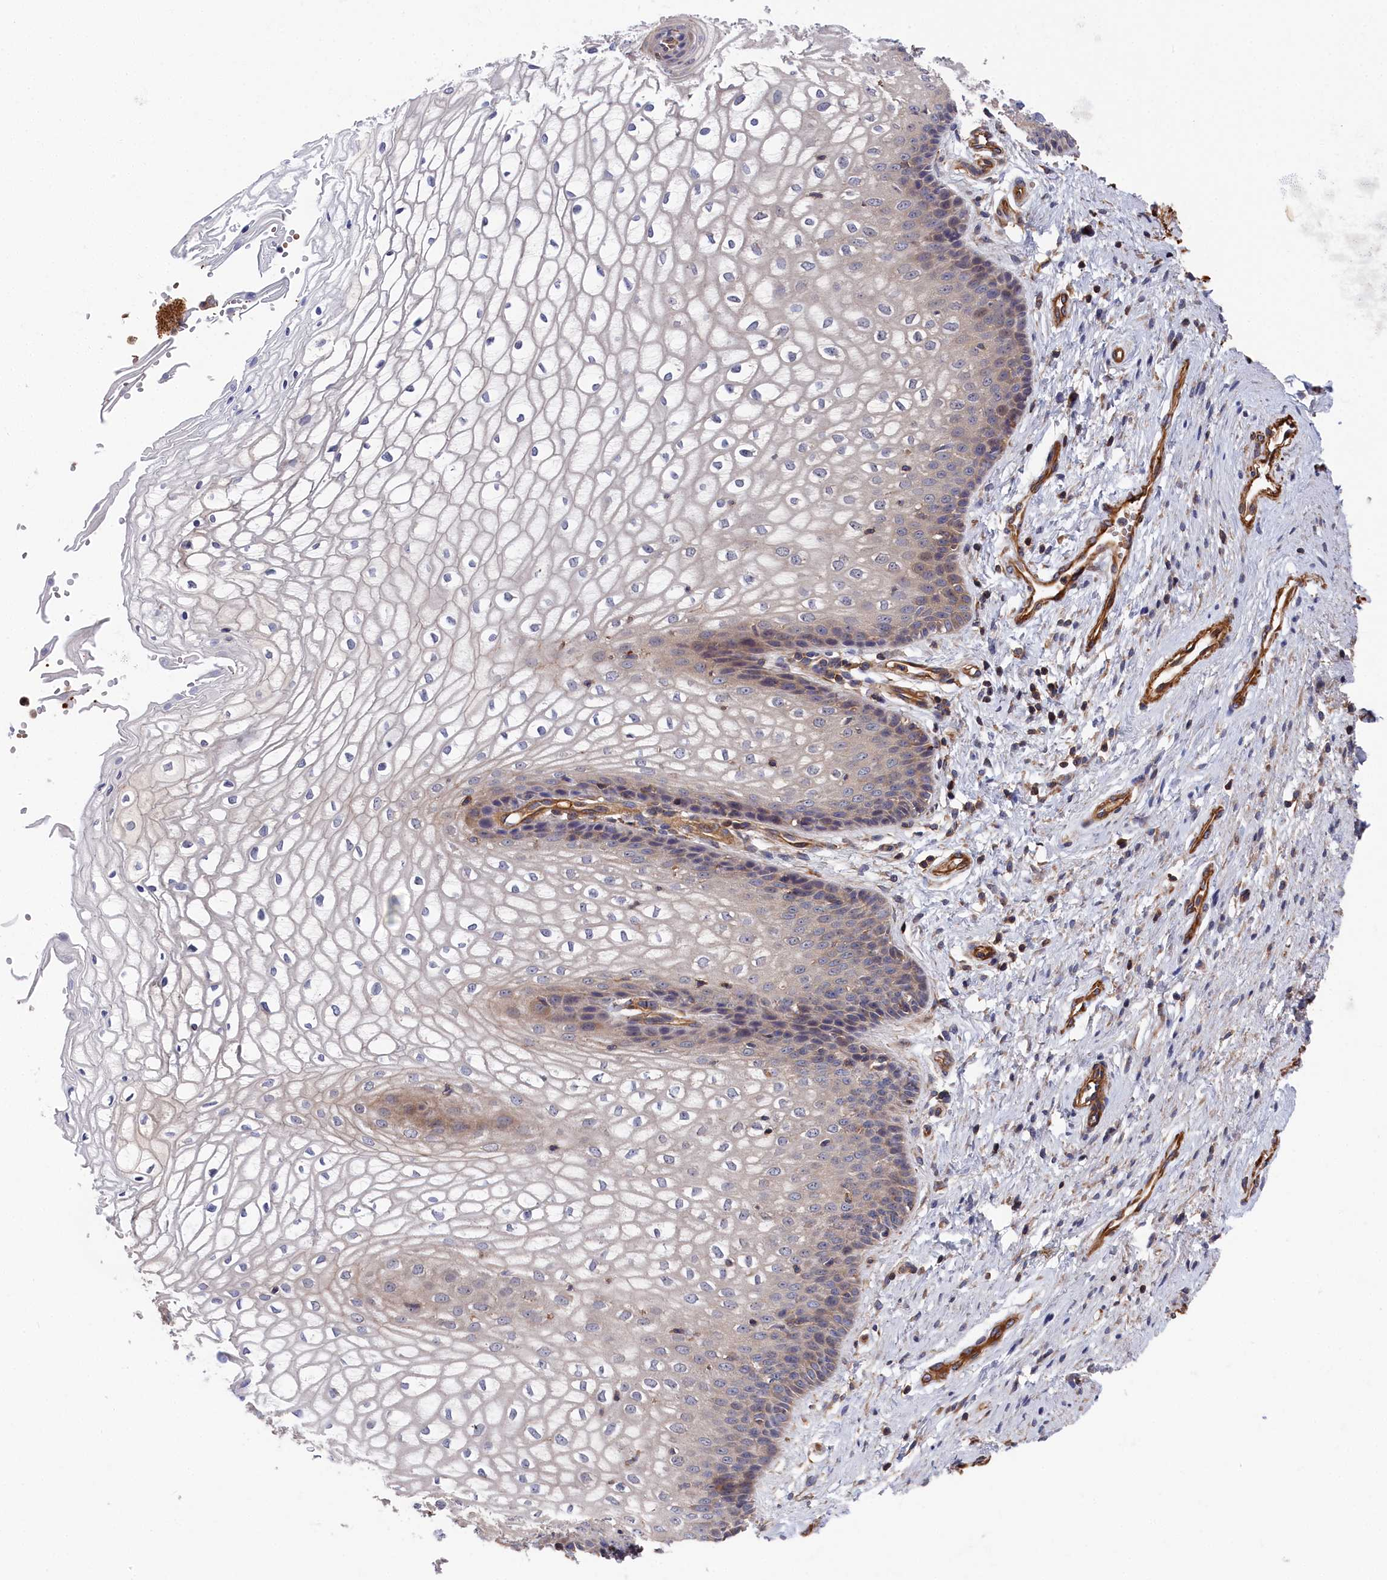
{"staining": {"intensity": "weak", "quantity": "<25%", "location": "cytoplasmic/membranous"}, "tissue": "vagina", "cell_type": "Squamous epithelial cells", "image_type": "normal", "snomed": [{"axis": "morphology", "description": "Normal tissue, NOS"}, {"axis": "topography", "description": "Vagina"}], "caption": "DAB immunohistochemical staining of normal human vagina exhibits no significant staining in squamous epithelial cells.", "gene": "LDHD", "patient": {"sex": "female", "age": 34}}